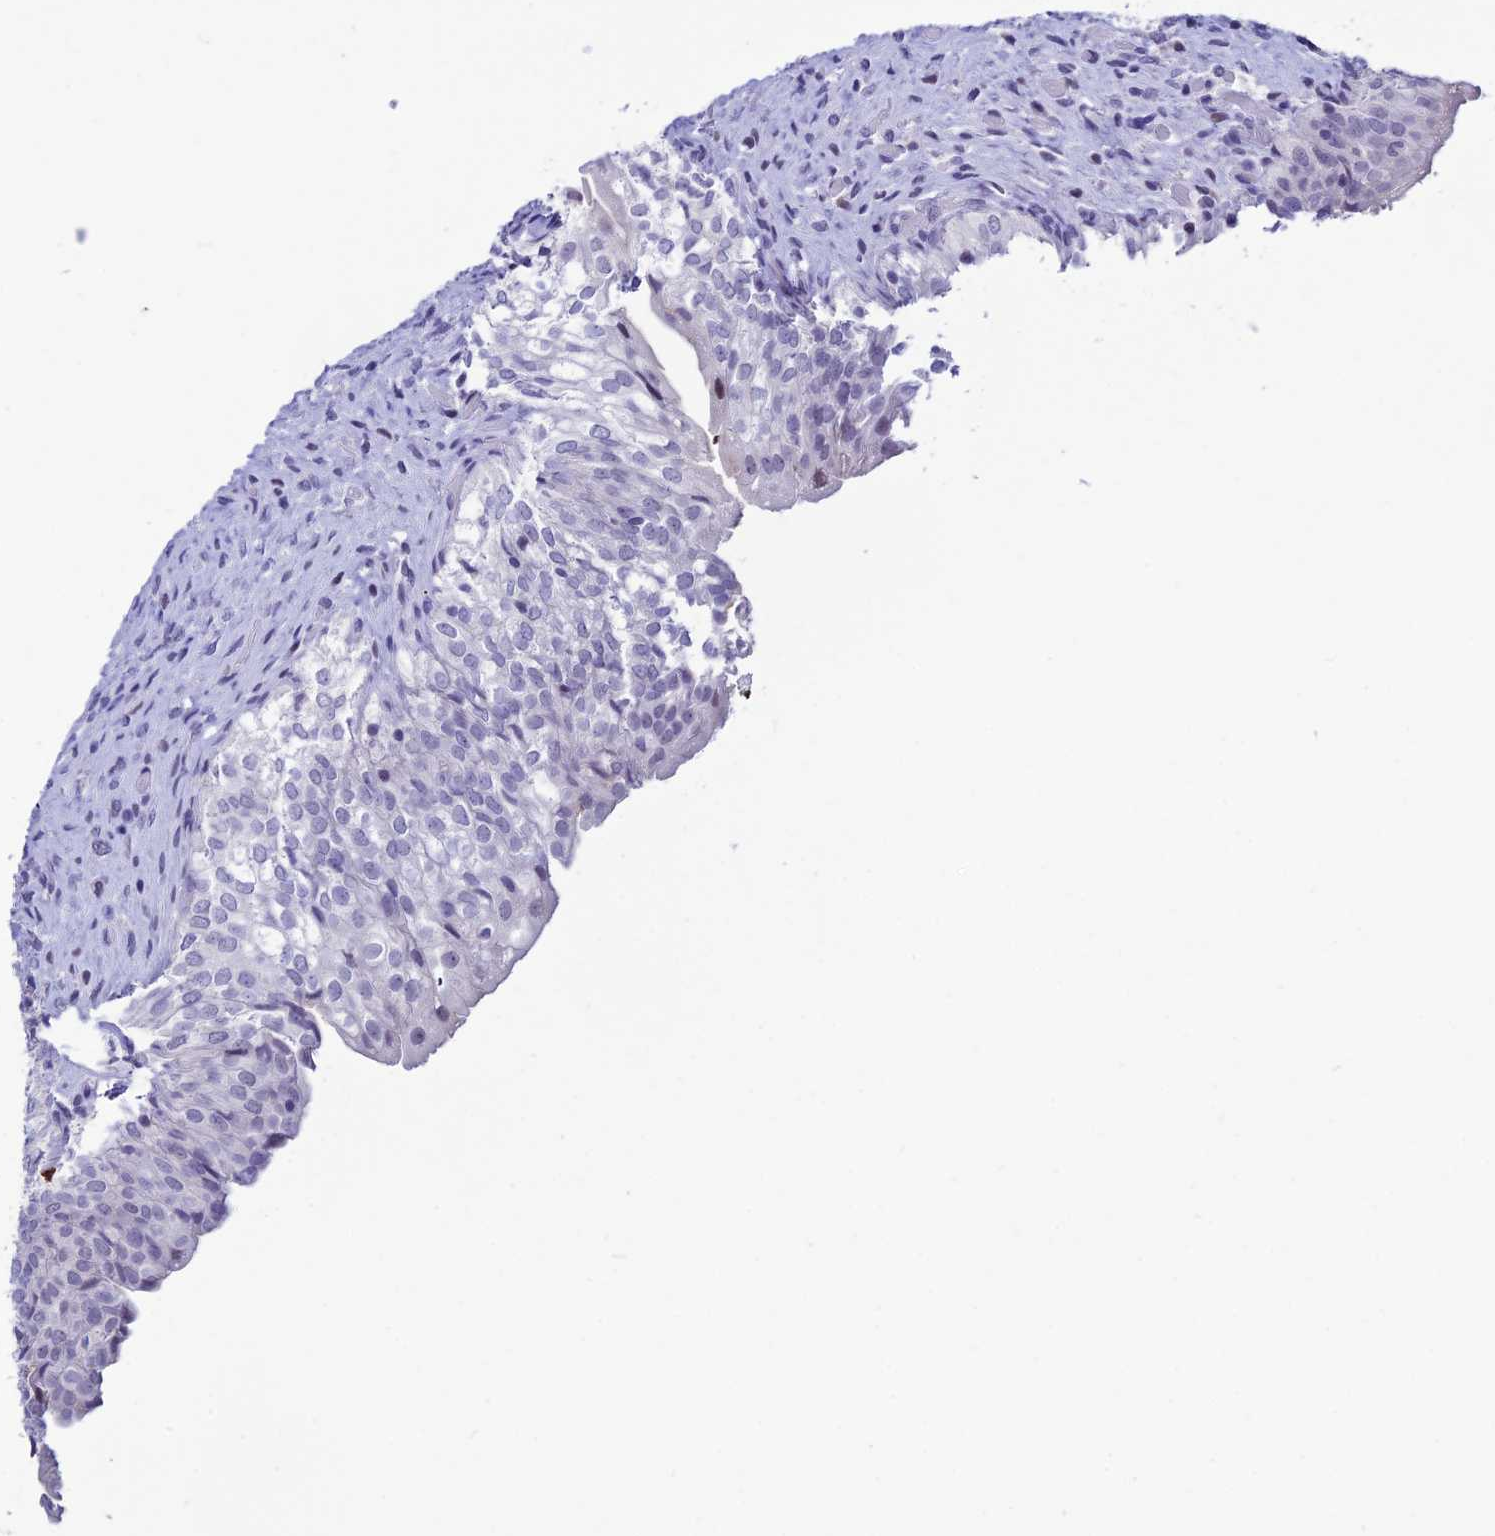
{"staining": {"intensity": "negative", "quantity": "none", "location": "none"}, "tissue": "urinary bladder", "cell_type": "Urothelial cells", "image_type": "normal", "snomed": [{"axis": "morphology", "description": "Normal tissue, NOS"}, {"axis": "topography", "description": "Urinary bladder"}], "caption": "DAB (3,3'-diaminobenzidine) immunohistochemical staining of normal human urinary bladder demonstrates no significant positivity in urothelial cells. (DAB immunohistochemistry with hematoxylin counter stain).", "gene": "MFSD2B", "patient": {"sex": "male", "age": 55}}